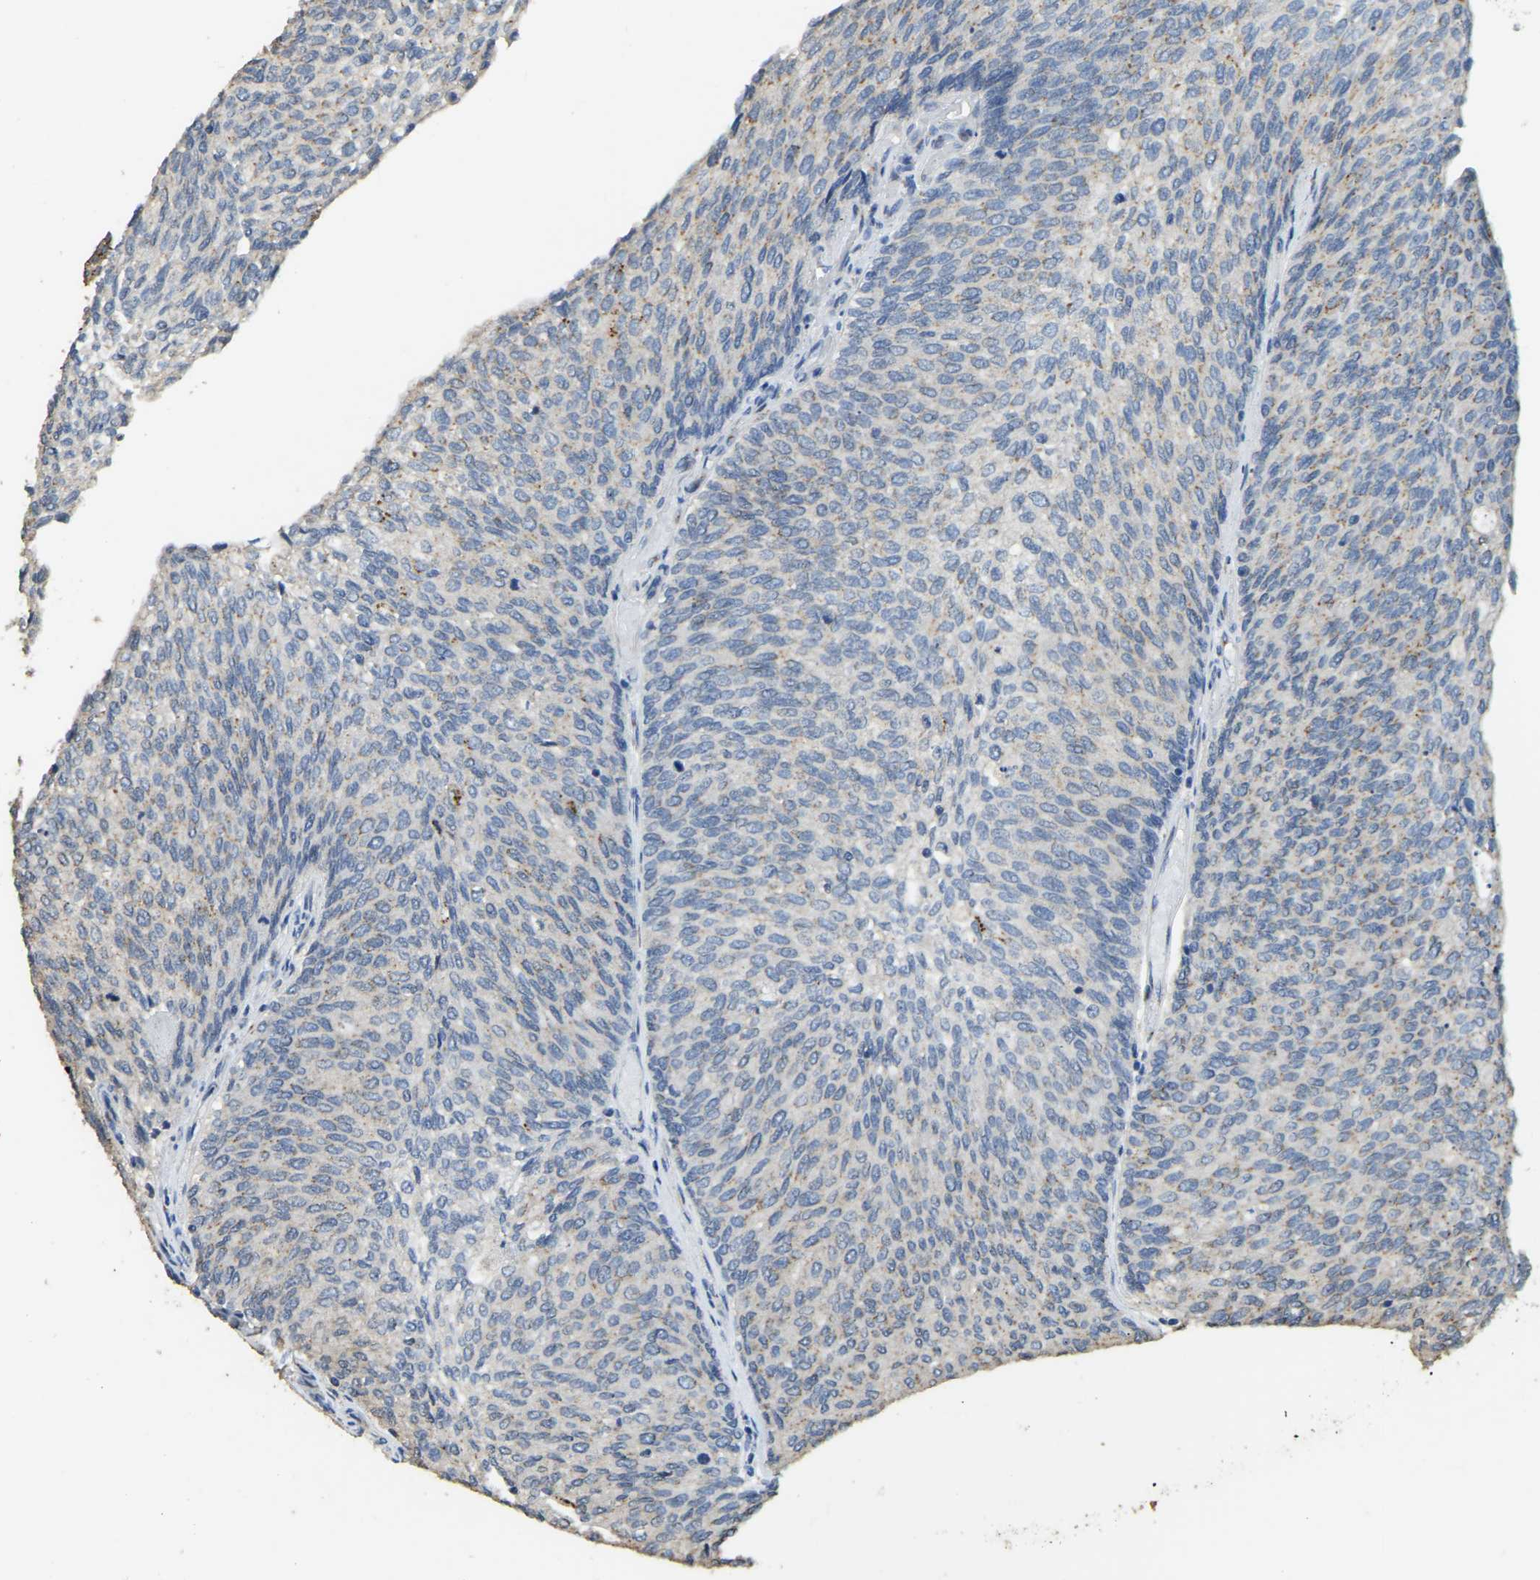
{"staining": {"intensity": "weak", "quantity": "25%-75%", "location": "cytoplasmic/membranous"}, "tissue": "urothelial cancer", "cell_type": "Tumor cells", "image_type": "cancer", "snomed": [{"axis": "morphology", "description": "Urothelial carcinoma, Low grade"}, {"axis": "topography", "description": "Urinary bladder"}], "caption": "The micrograph shows immunohistochemical staining of urothelial cancer. There is weak cytoplasmic/membranous expression is identified in approximately 25%-75% of tumor cells.", "gene": "FAM174A", "patient": {"sex": "female", "age": 79}}